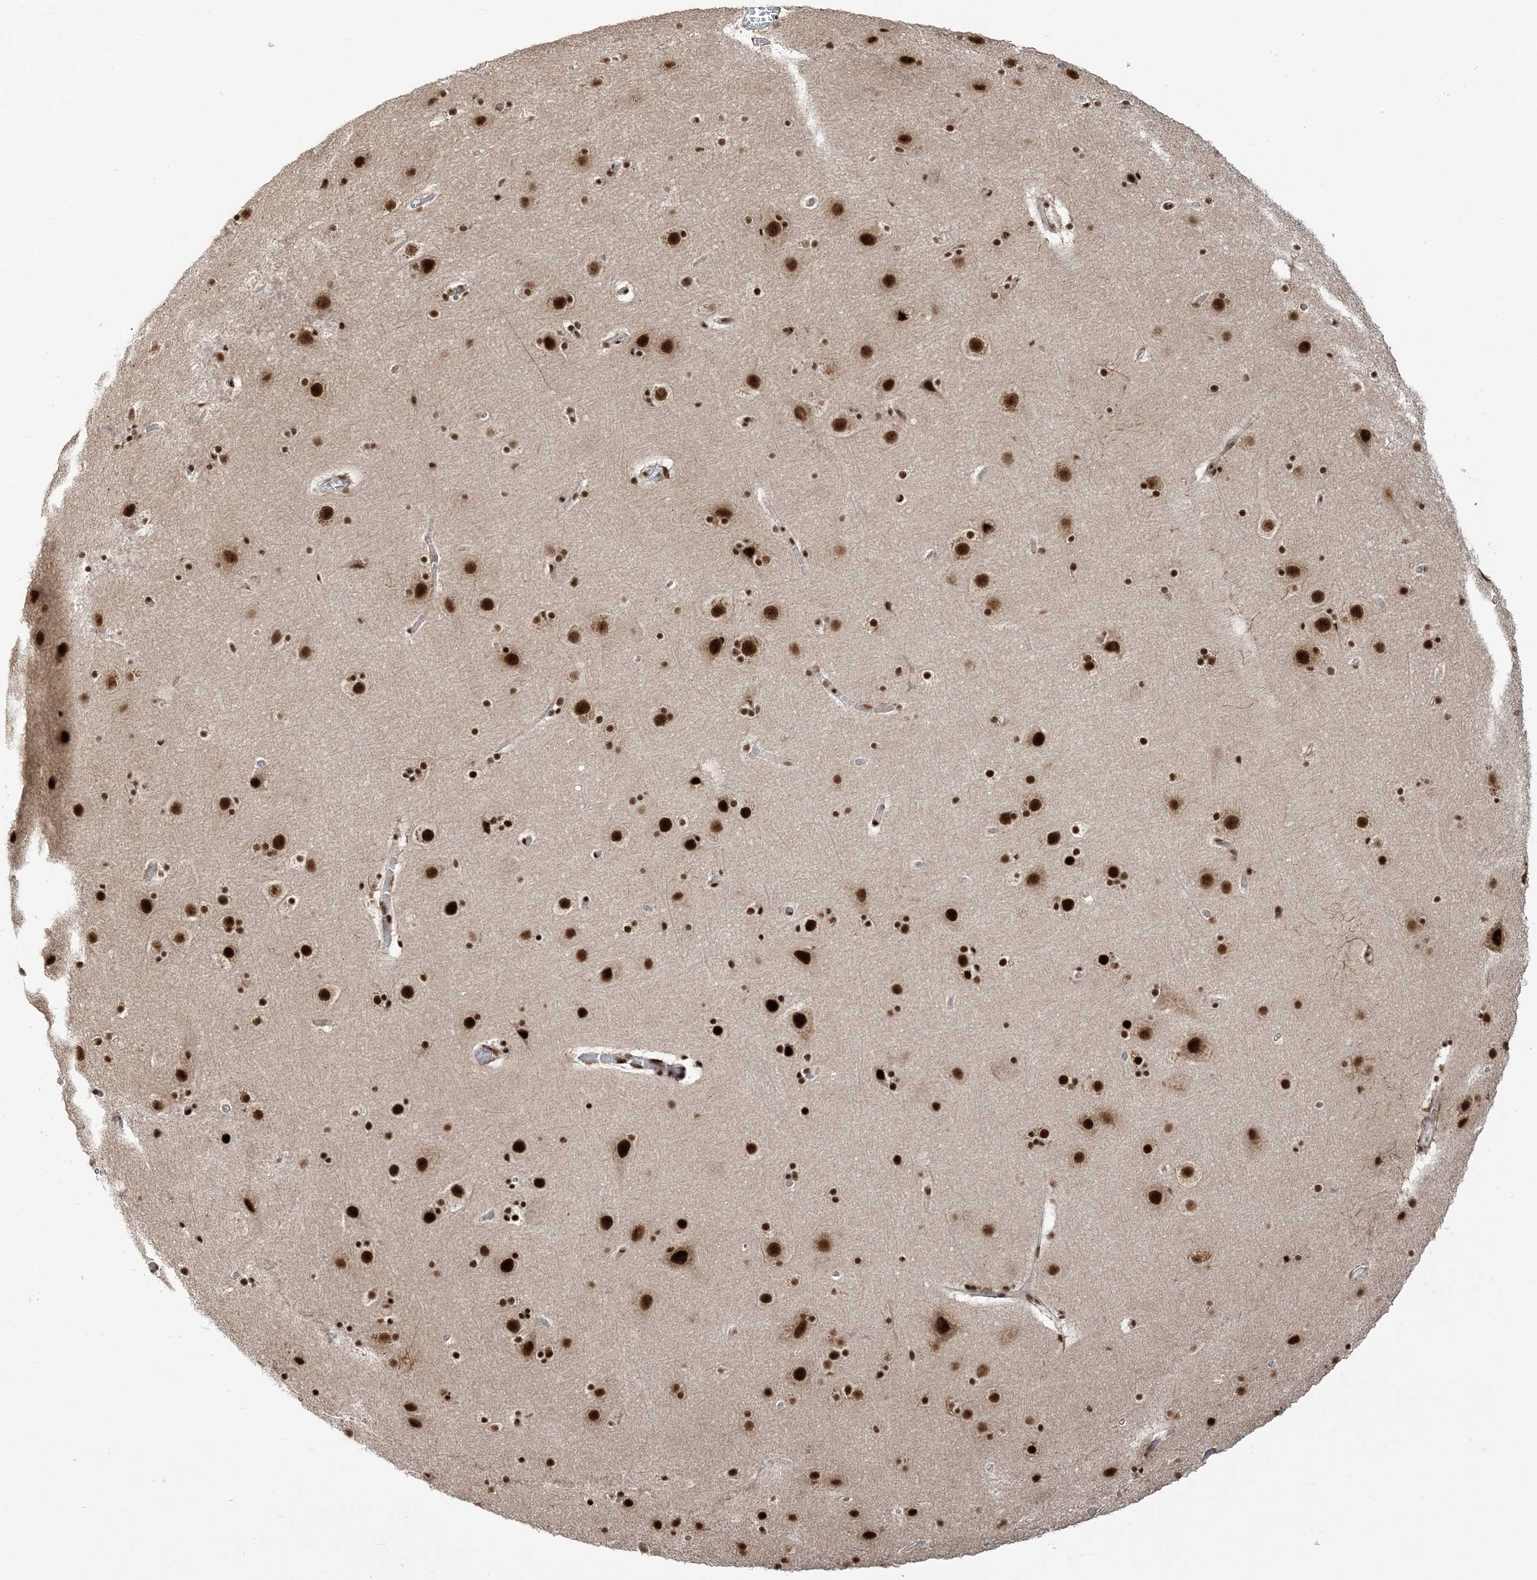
{"staining": {"intensity": "strong", "quantity": ">75%", "location": "nuclear"}, "tissue": "cerebral cortex", "cell_type": "Endothelial cells", "image_type": "normal", "snomed": [{"axis": "morphology", "description": "Normal tissue, NOS"}, {"axis": "topography", "description": "Cerebral cortex"}], "caption": "Immunohistochemistry micrograph of unremarkable cerebral cortex stained for a protein (brown), which displays high levels of strong nuclear expression in about >75% of endothelial cells.", "gene": "ARGLU1", "patient": {"sex": "male", "age": 57}}